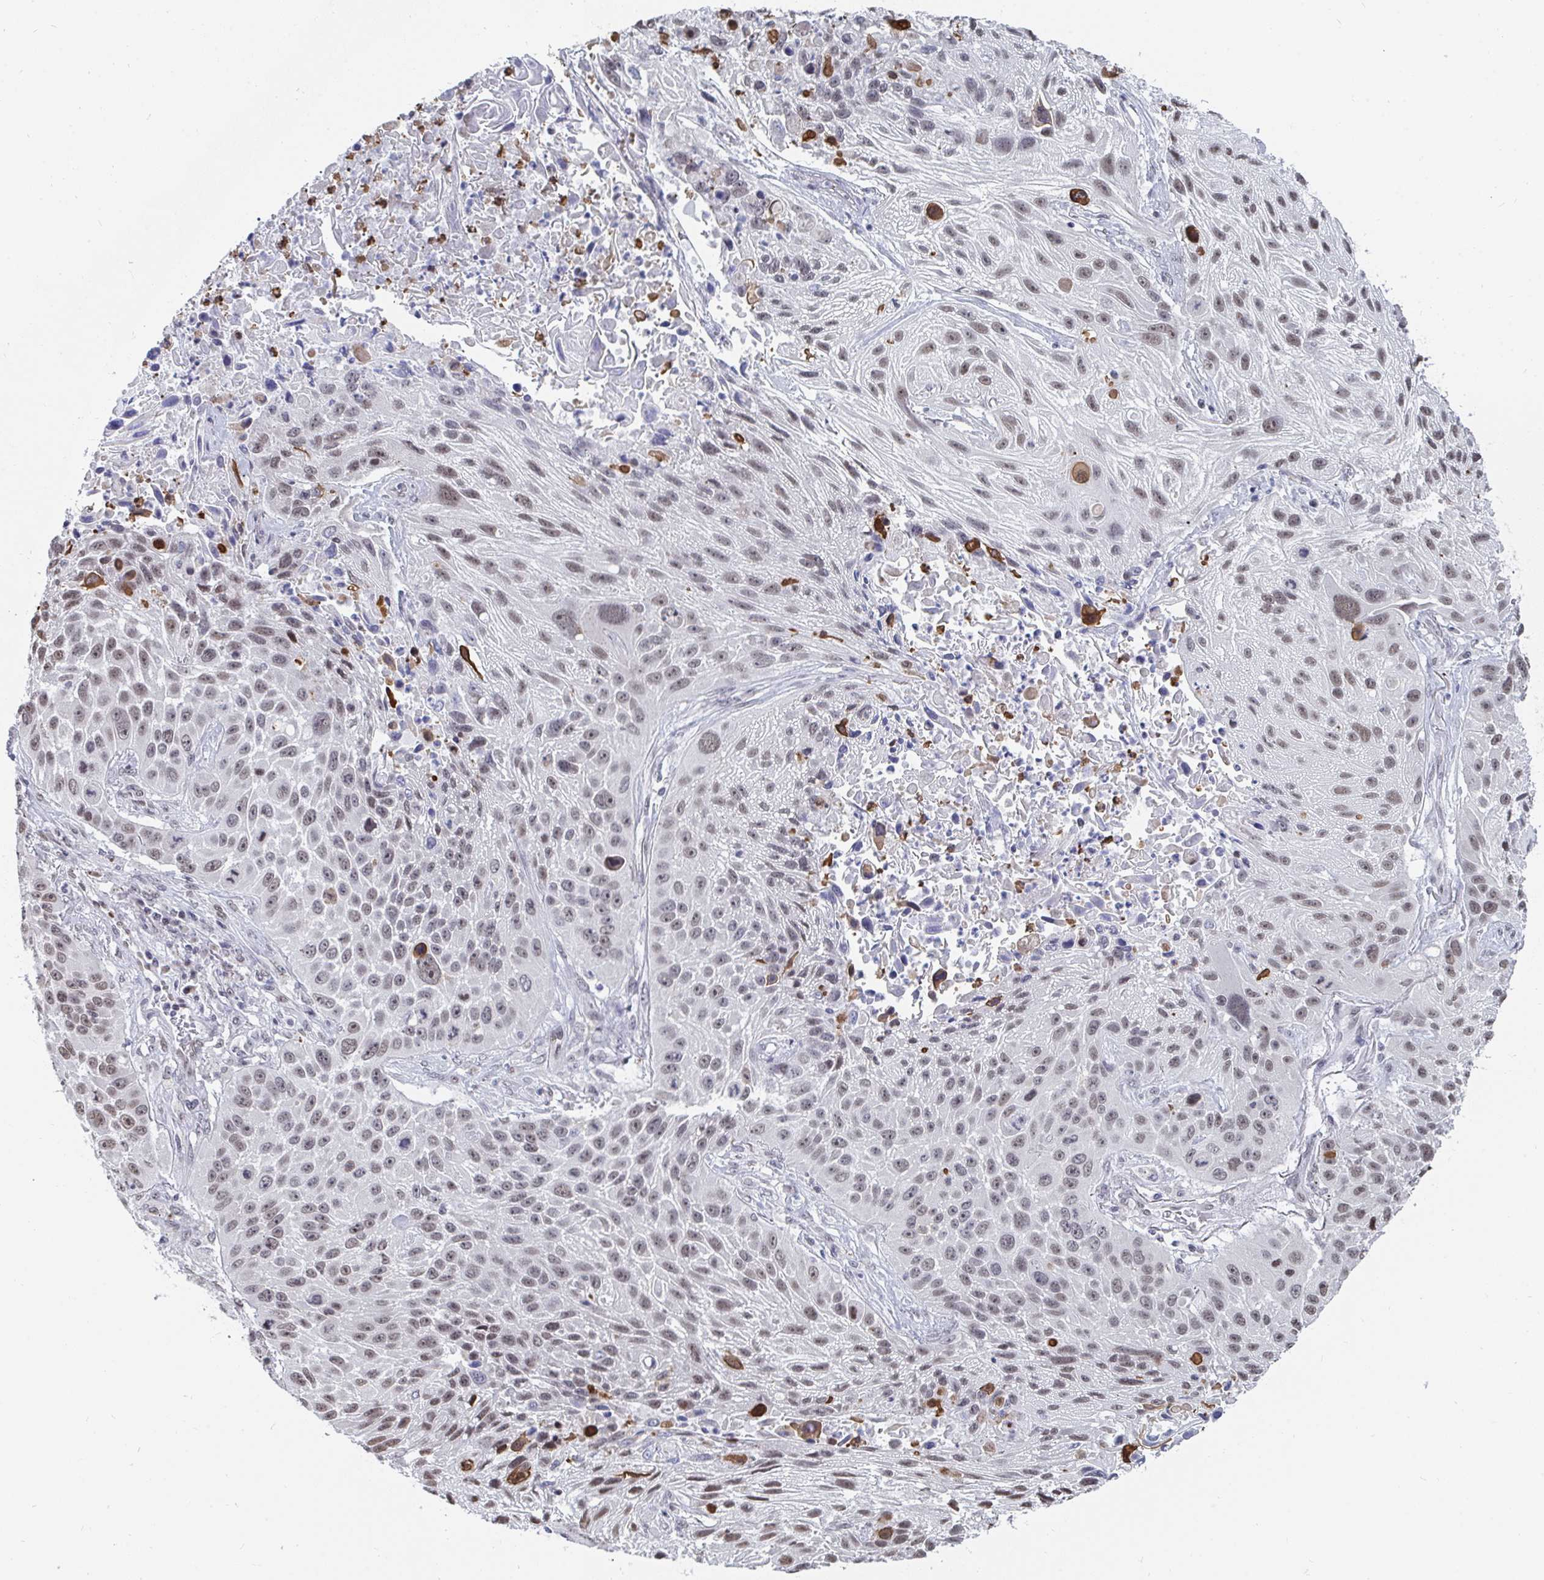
{"staining": {"intensity": "weak", "quantity": ">75%", "location": "nuclear"}, "tissue": "lung cancer", "cell_type": "Tumor cells", "image_type": "cancer", "snomed": [{"axis": "morphology", "description": "Normal morphology"}, {"axis": "morphology", "description": "Squamous cell carcinoma, NOS"}, {"axis": "topography", "description": "Lymph node"}, {"axis": "topography", "description": "Lung"}], "caption": "A photomicrograph of human squamous cell carcinoma (lung) stained for a protein shows weak nuclear brown staining in tumor cells. The protein of interest is stained brown, and the nuclei are stained in blue (DAB (3,3'-diaminobenzidine) IHC with brightfield microscopy, high magnification).", "gene": "TRIP12", "patient": {"sex": "male", "age": 67}}